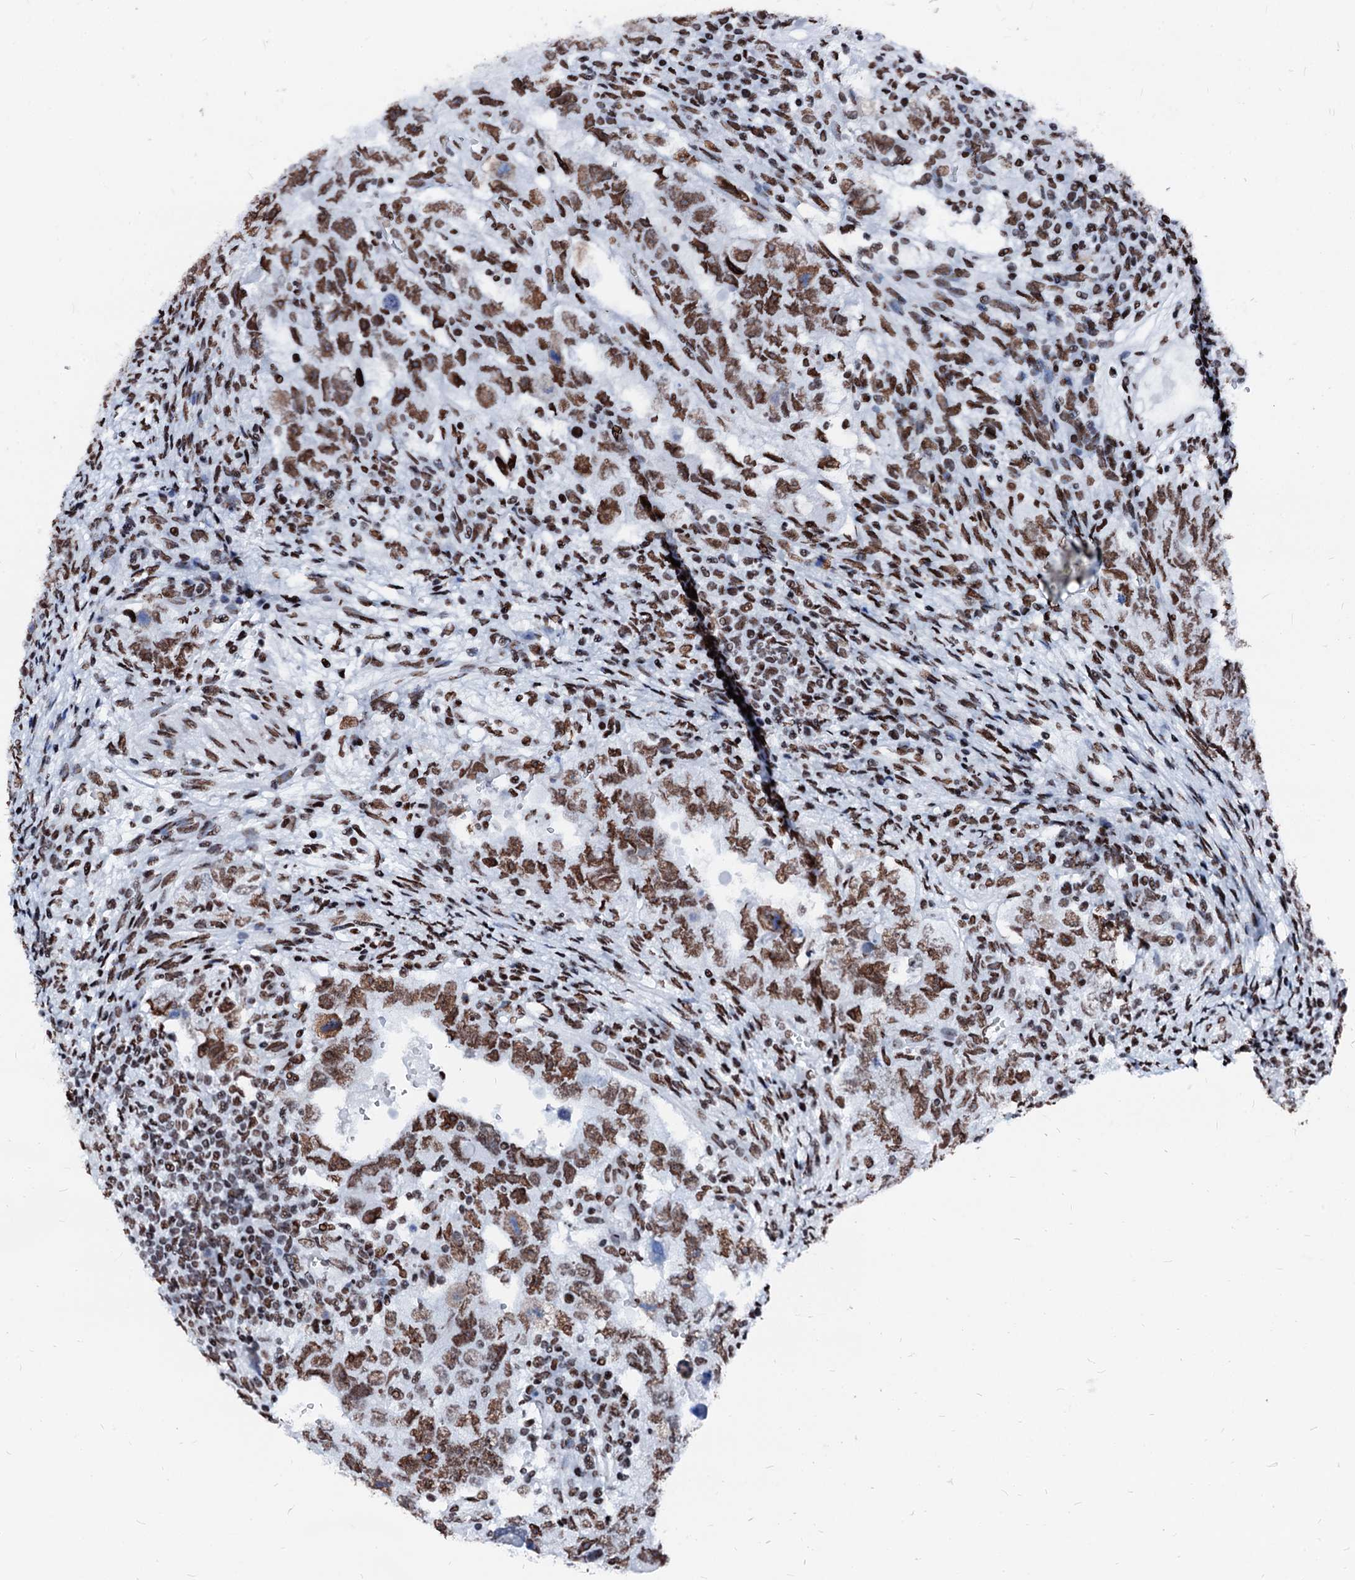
{"staining": {"intensity": "strong", "quantity": ">75%", "location": "nuclear"}, "tissue": "testis cancer", "cell_type": "Tumor cells", "image_type": "cancer", "snomed": [{"axis": "morphology", "description": "Carcinoma, Embryonal, NOS"}, {"axis": "topography", "description": "Testis"}], "caption": "Protein expression analysis of human testis cancer reveals strong nuclear positivity in approximately >75% of tumor cells. The staining is performed using DAB (3,3'-diaminobenzidine) brown chromogen to label protein expression. The nuclei are counter-stained blue using hematoxylin.", "gene": "RALY", "patient": {"sex": "male", "age": 26}}